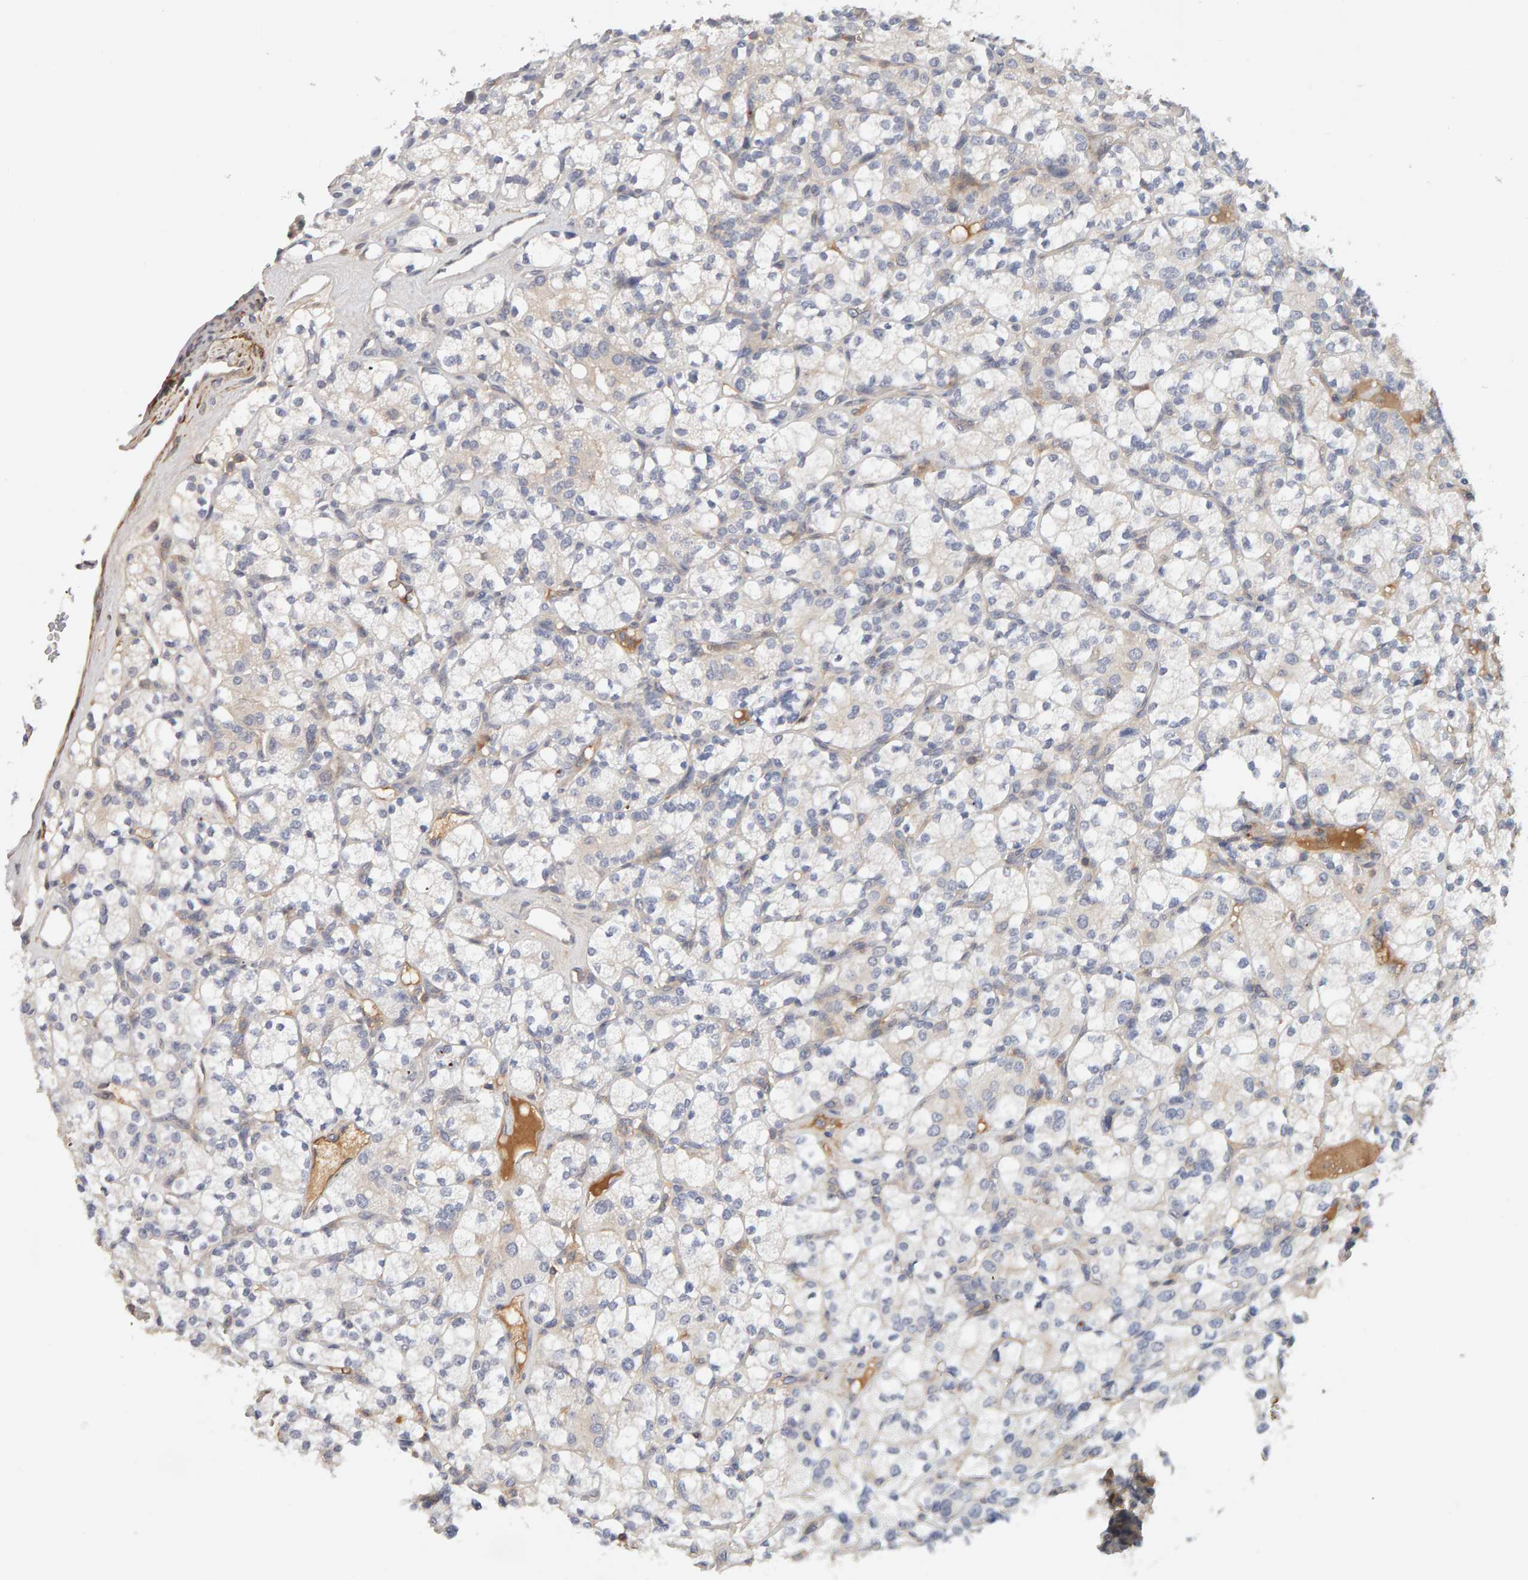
{"staining": {"intensity": "negative", "quantity": "none", "location": "none"}, "tissue": "renal cancer", "cell_type": "Tumor cells", "image_type": "cancer", "snomed": [{"axis": "morphology", "description": "Adenocarcinoma, NOS"}, {"axis": "topography", "description": "Kidney"}], "caption": "This is an IHC histopathology image of human renal cancer (adenocarcinoma). There is no expression in tumor cells.", "gene": "NUDCD1", "patient": {"sex": "male", "age": 77}}